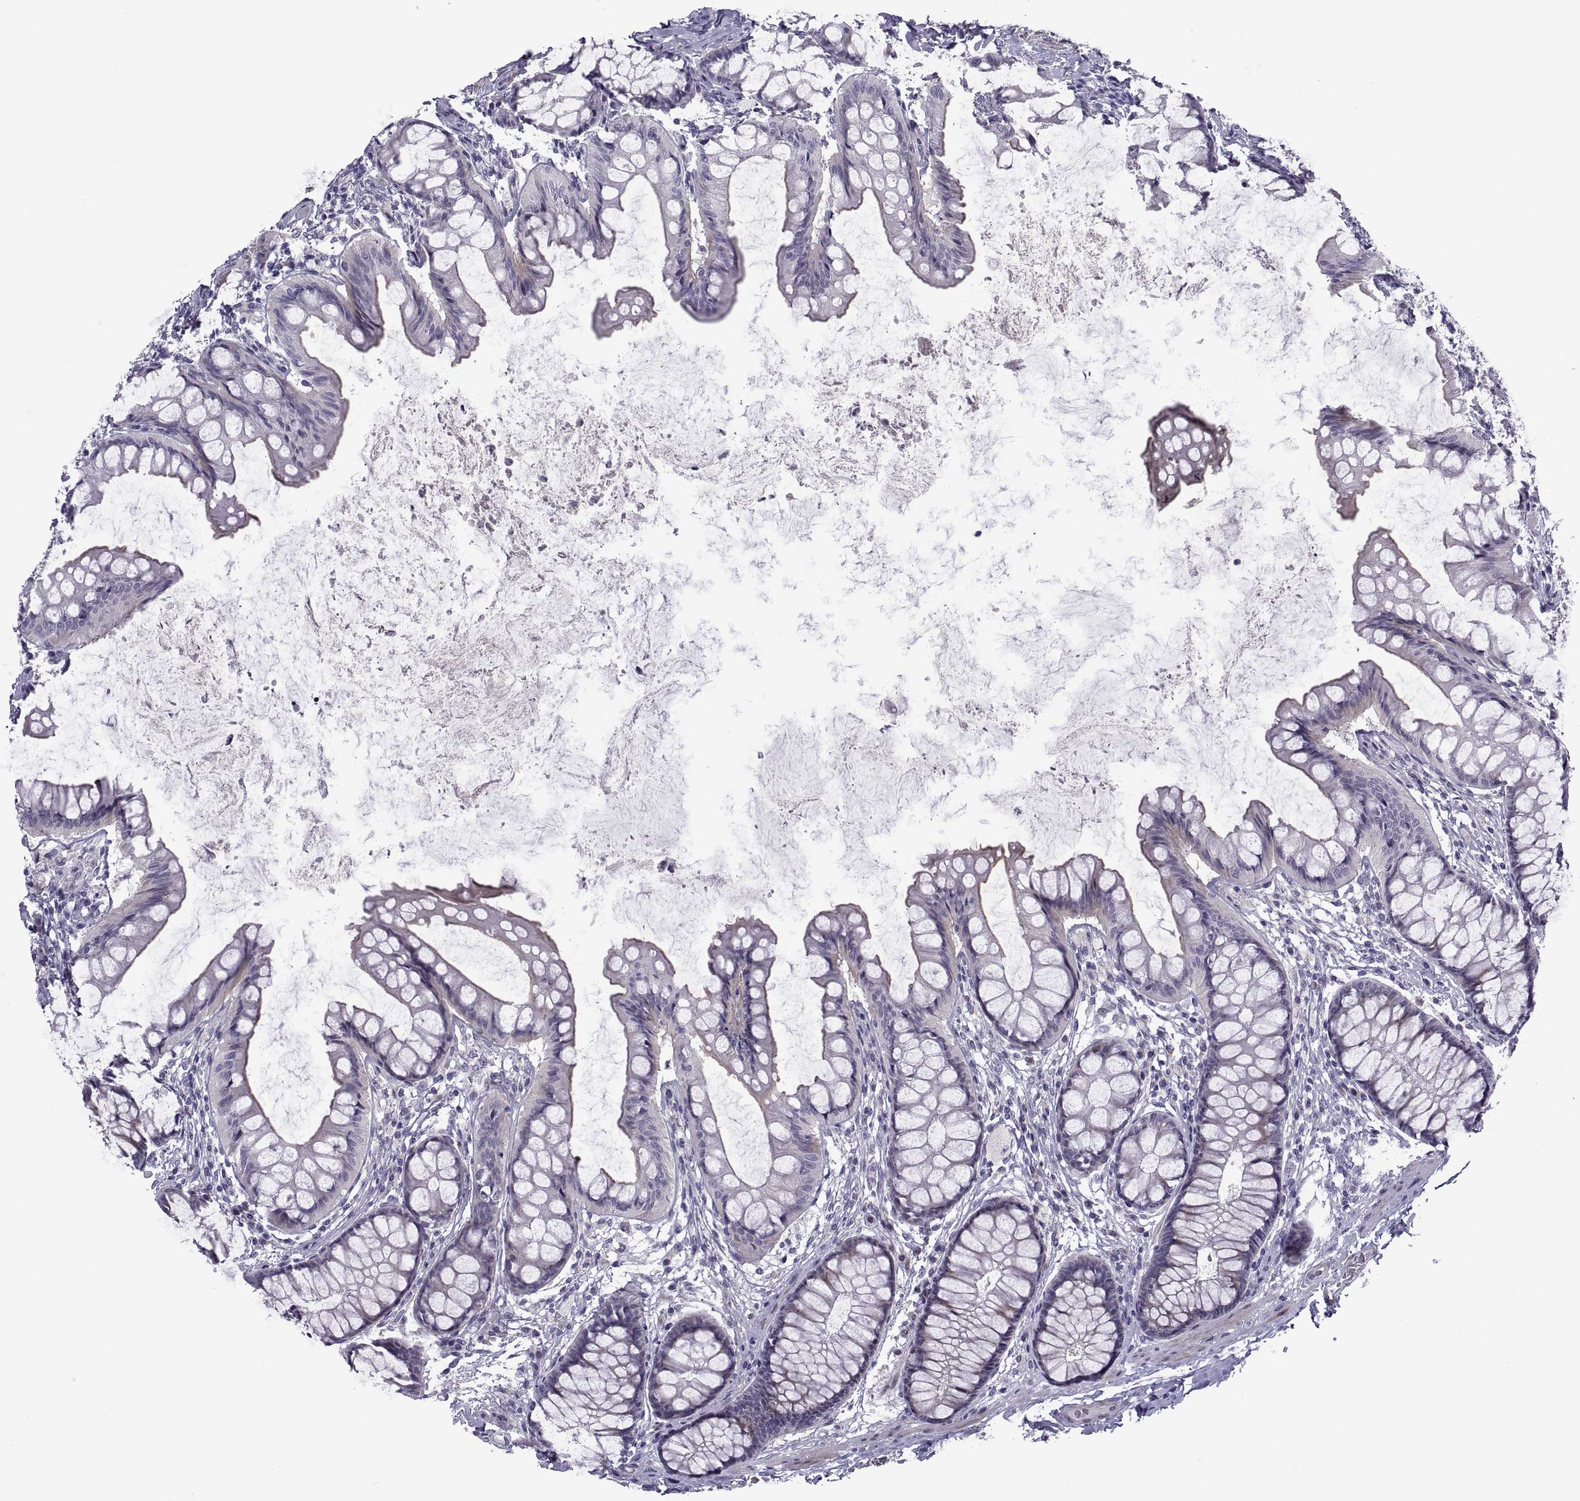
{"staining": {"intensity": "negative", "quantity": "none", "location": "none"}, "tissue": "colon", "cell_type": "Endothelial cells", "image_type": "normal", "snomed": [{"axis": "morphology", "description": "Normal tissue, NOS"}, {"axis": "topography", "description": "Colon"}], "caption": "There is no significant expression in endothelial cells of colon. Brightfield microscopy of immunohistochemistry stained with DAB (brown) and hematoxylin (blue), captured at high magnification.", "gene": "TMEM158", "patient": {"sex": "female", "age": 65}}